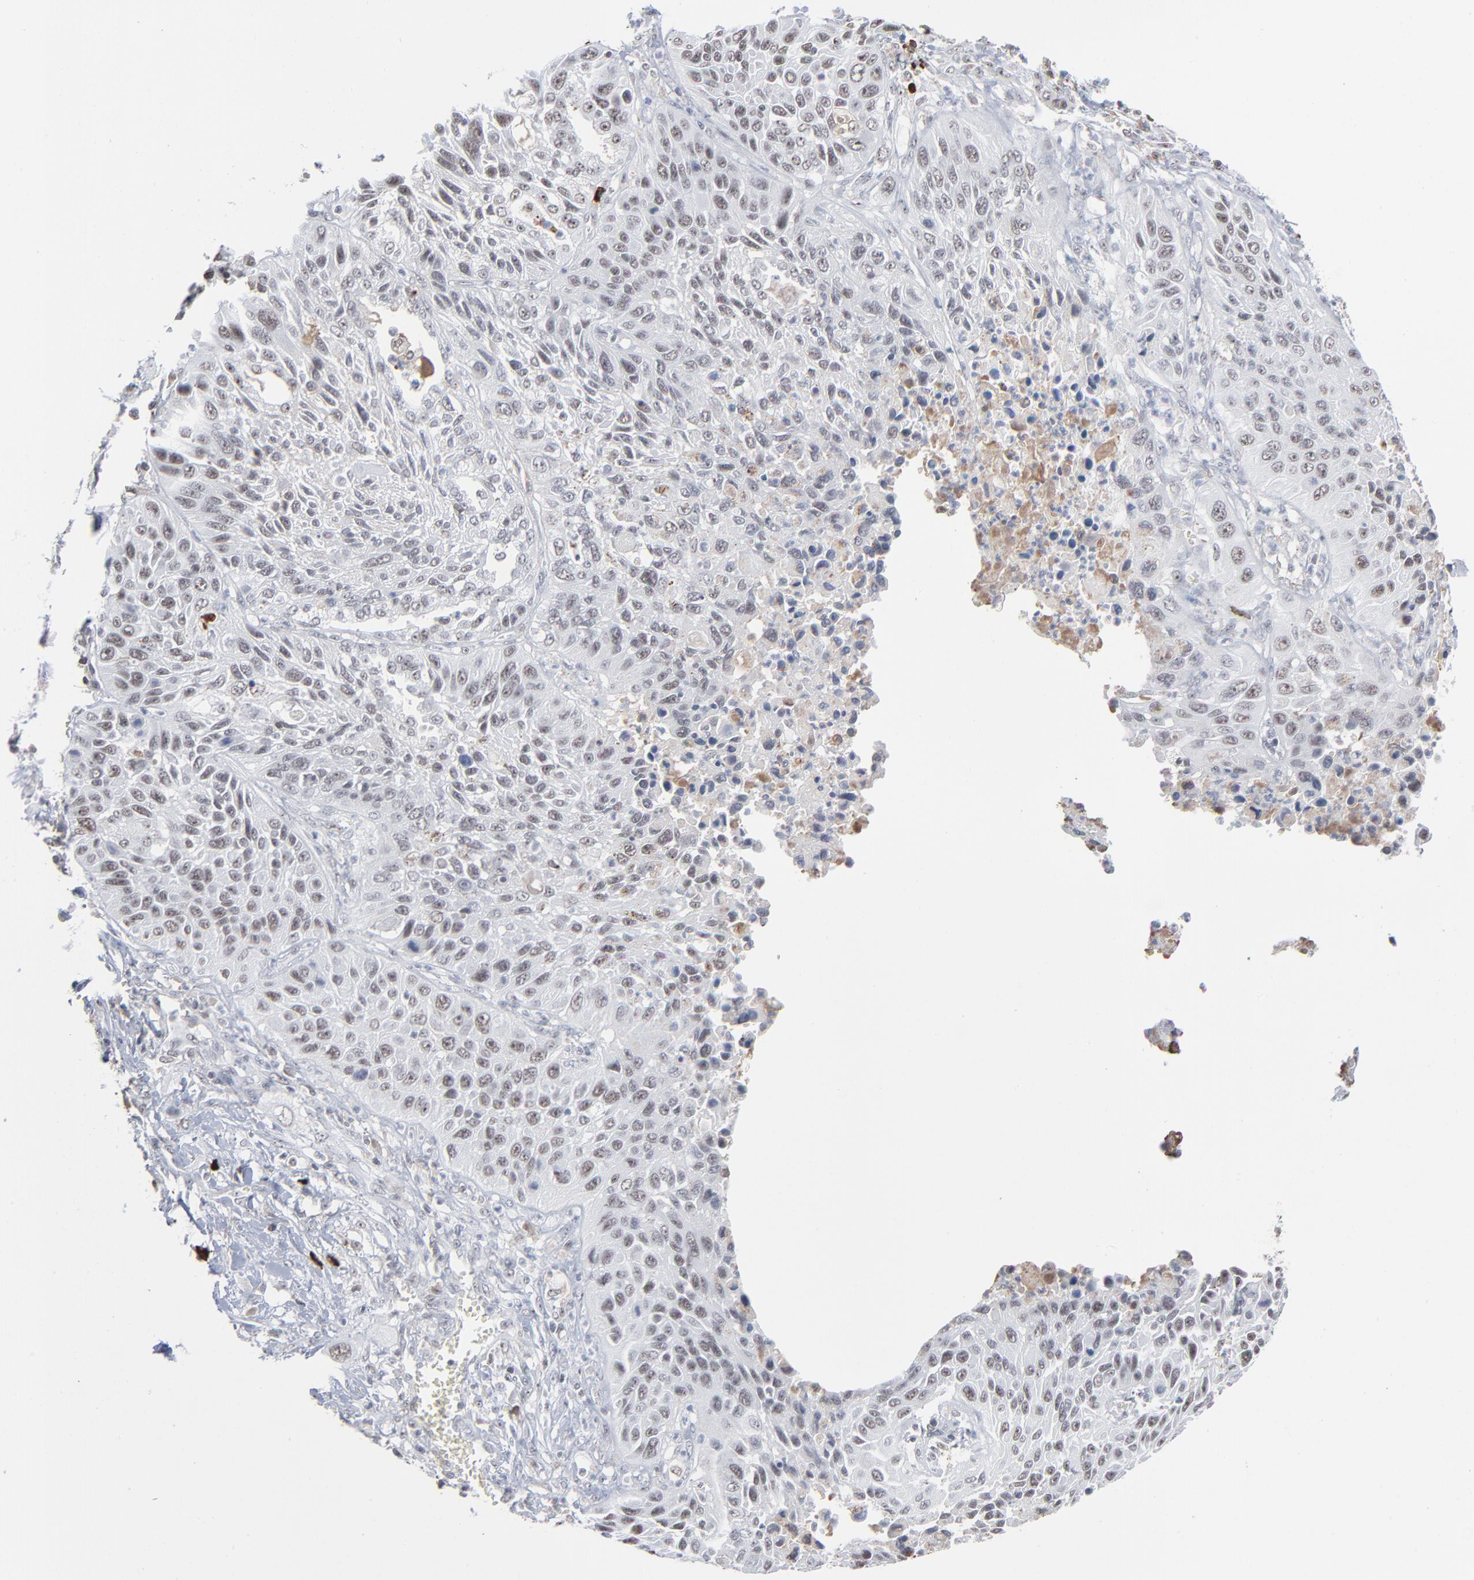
{"staining": {"intensity": "moderate", "quantity": "25%-75%", "location": "nuclear"}, "tissue": "lung cancer", "cell_type": "Tumor cells", "image_type": "cancer", "snomed": [{"axis": "morphology", "description": "Squamous cell carcinoma, NOS"}, {"axis": "topography", "description": "Lung"}], "caption": "Lung cancer was stained to show a protein in brown. There is medium levels of moderate nuclear expression in approximately 25%-75% of tumor cells.", "gene": "MPHOSPH6", "patient": {"sex": "female", "age": 76}}